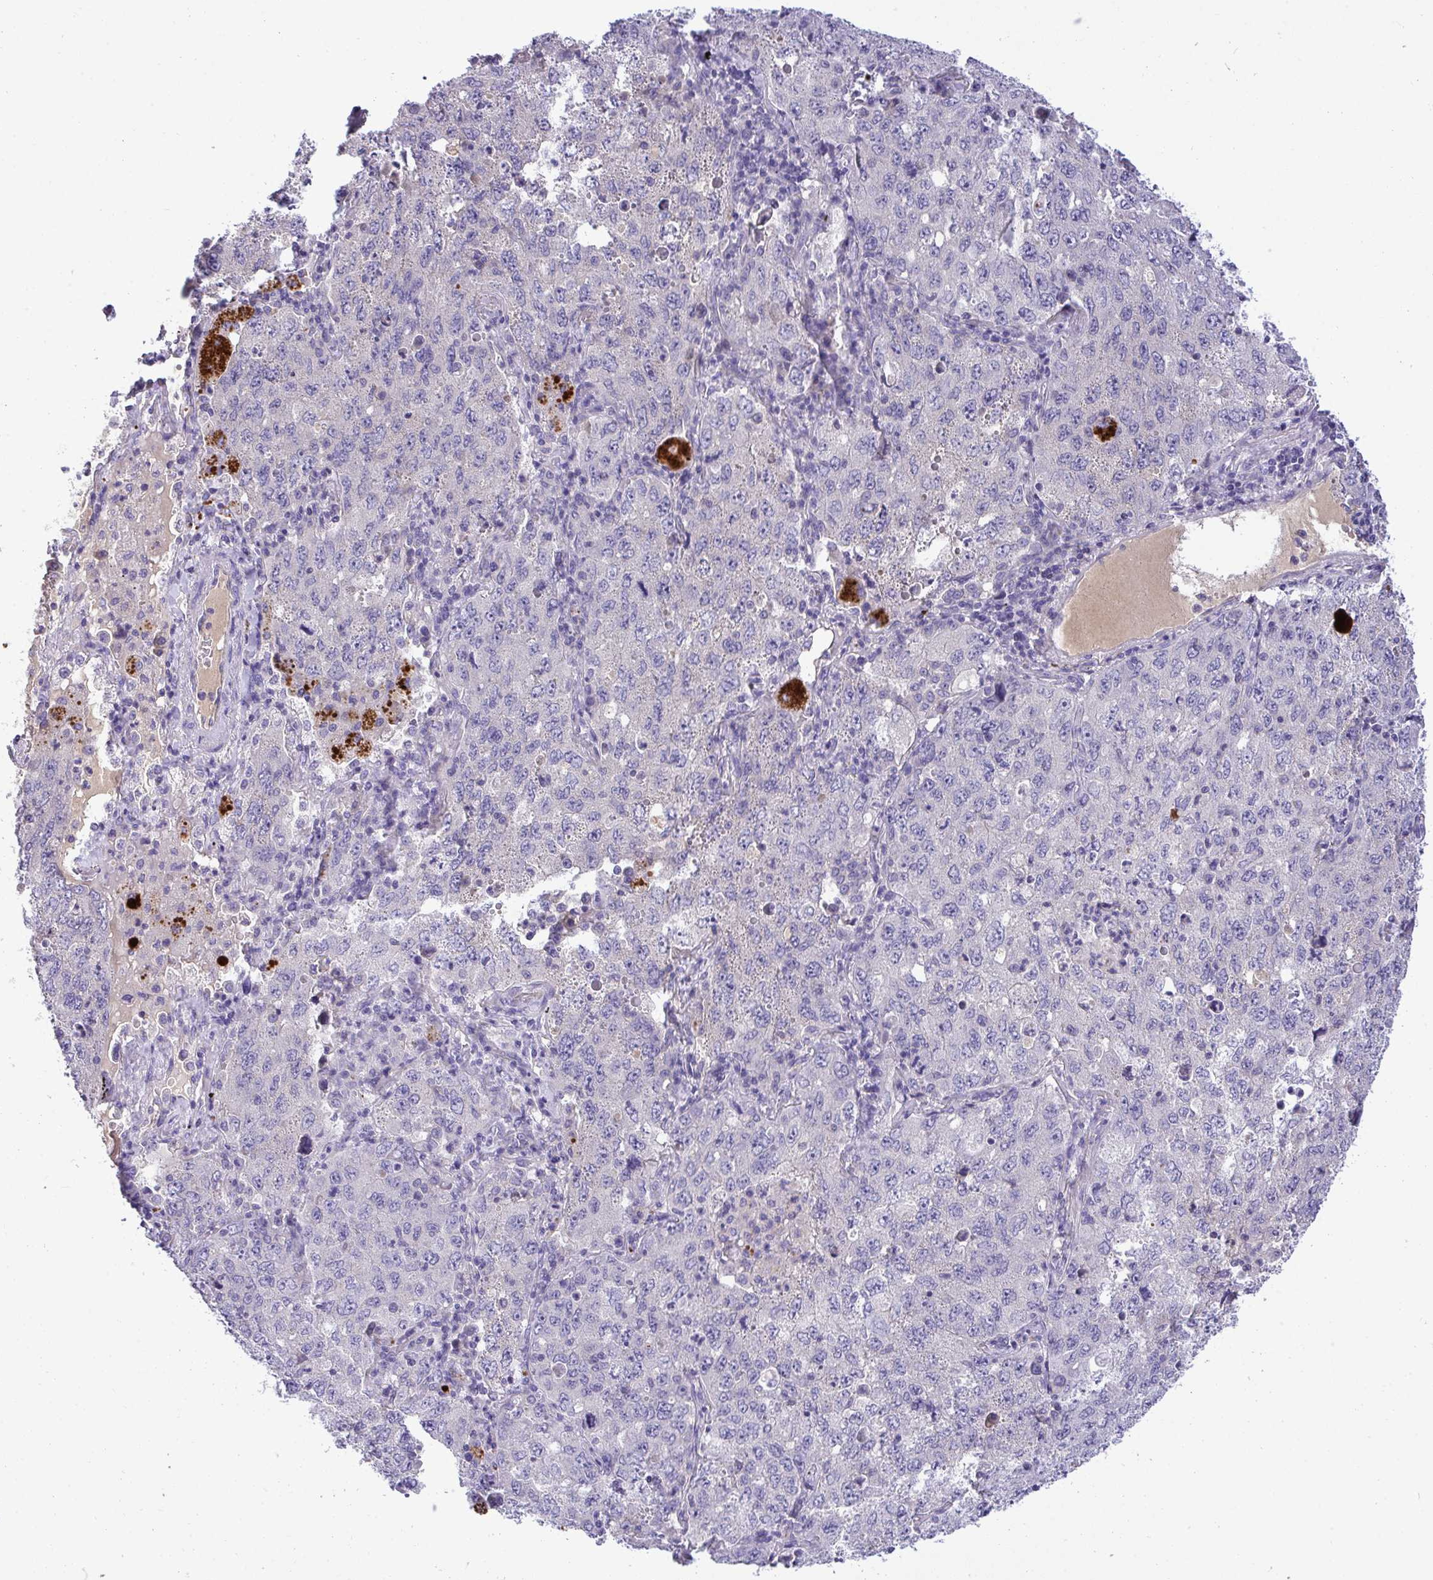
{"staining": {"intensity": "negative", "quantity": "none", "location": "none"}, "tissue": "lung cancer", "cell_type": "Tumor cells", "image_type": "cancer", "snomed": [{"axis": "morphology", "description": "Adenocarcinoma, NOS"}, {"axis": "topography", "description": "Lung"}], "caption": "Tumor cells show no significant expression in adenocarcinoma (lung).", "gene": "ZNF581", "patient": {"sex": "female", "age": 57}}